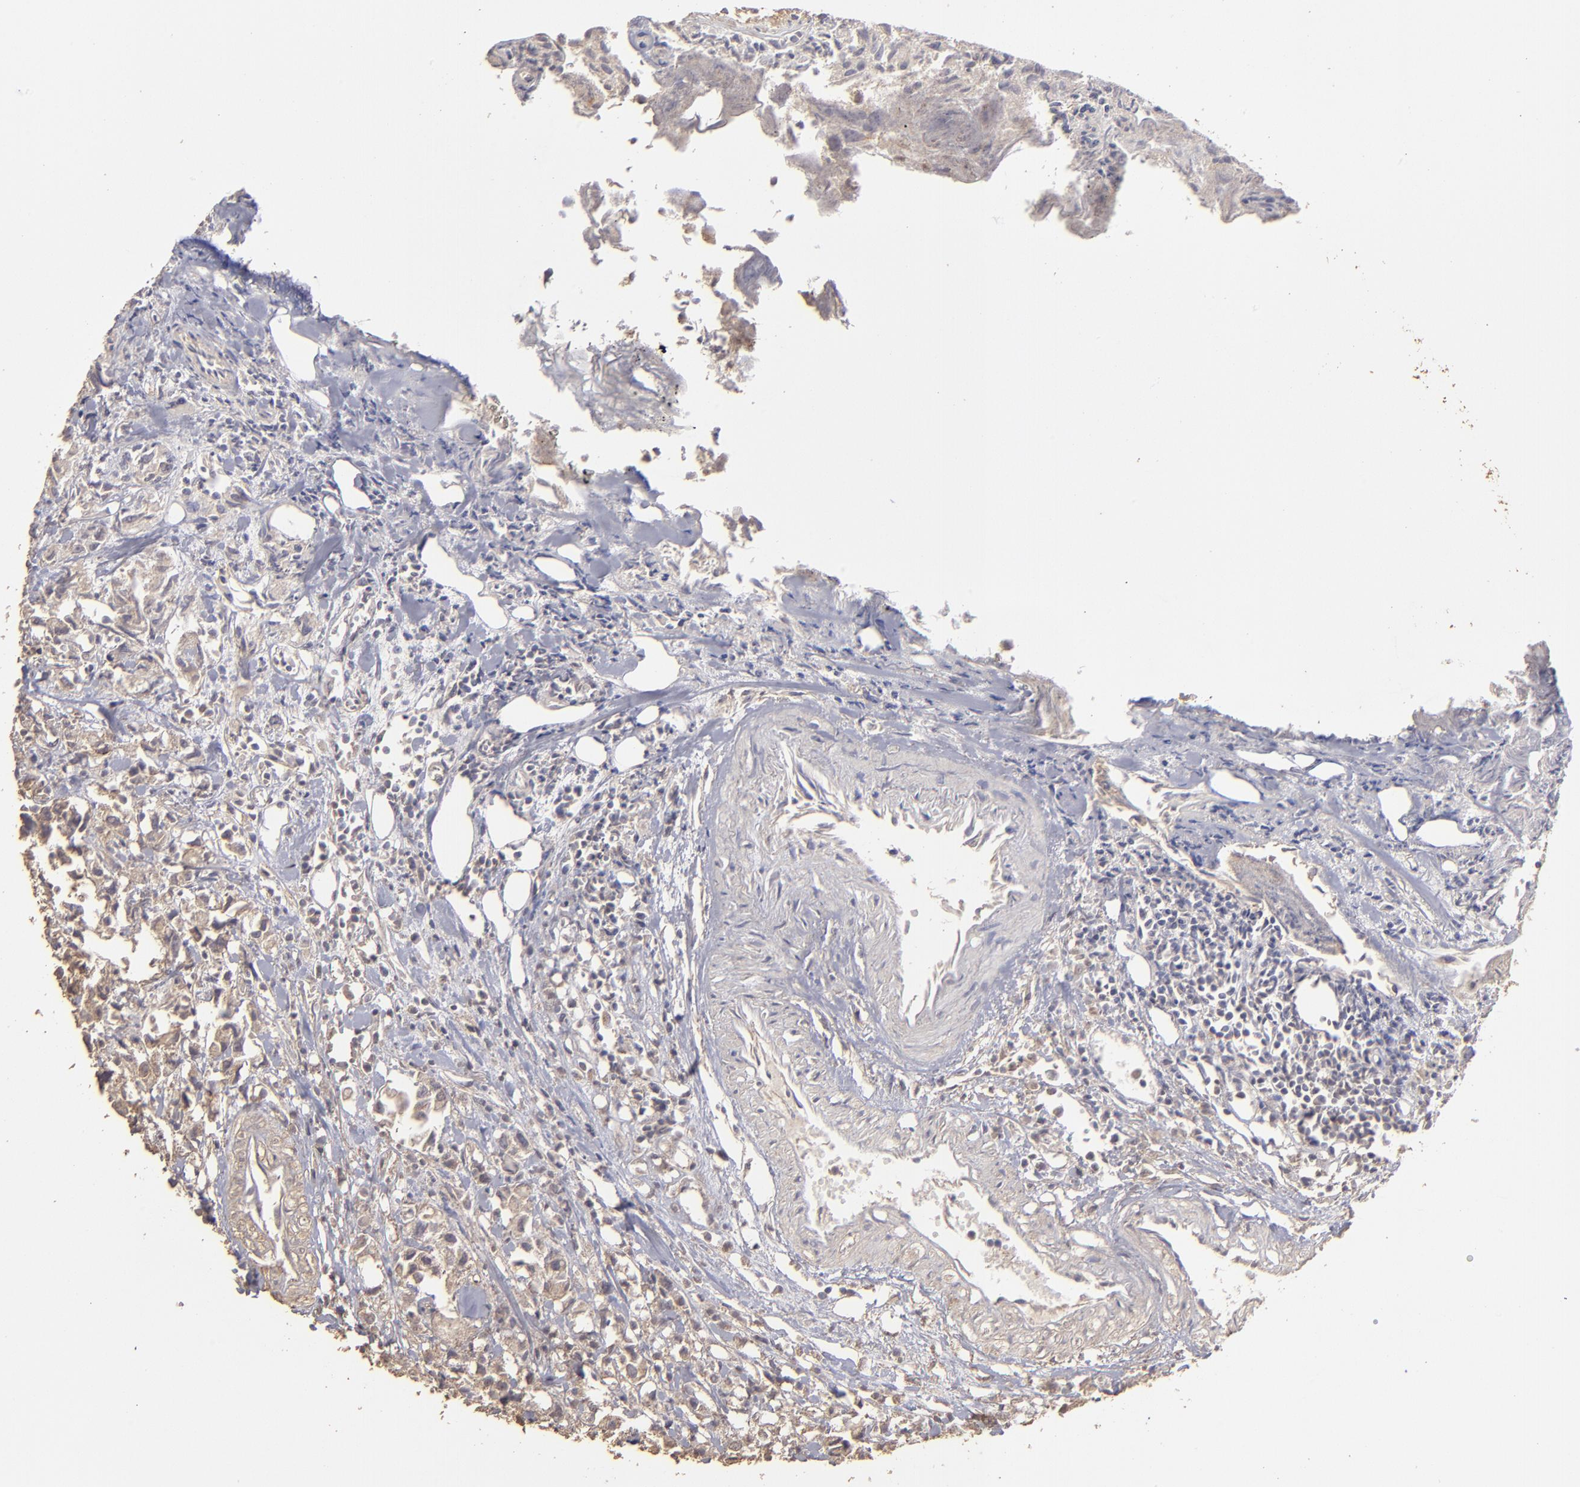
{"staining": {"intensity": "weak", "quantity": ">75%", "location": "cytoplasmic/membranous"}, "tissue": "urothelial cancer", "cell_type": "Tumor cells", "image_type": "cancer", "snomed": [{"axis": "morphology", "description": "Urothelial carcinoma, High grade"}, {"axis": "topography", "description": "Urinary bladder"}], "caption": "Weak cytoplasmic/membranous expression is appreciated in about >75% of tumor cells in high-grade urothelial carcinoma. The protein of interest is stained brown, and the nuclei are stained in blue (DAB IHC with brightfield microscopy, high magnification).", "gene": "FAT1", "patient": {"sex": "female", "age": 75}}